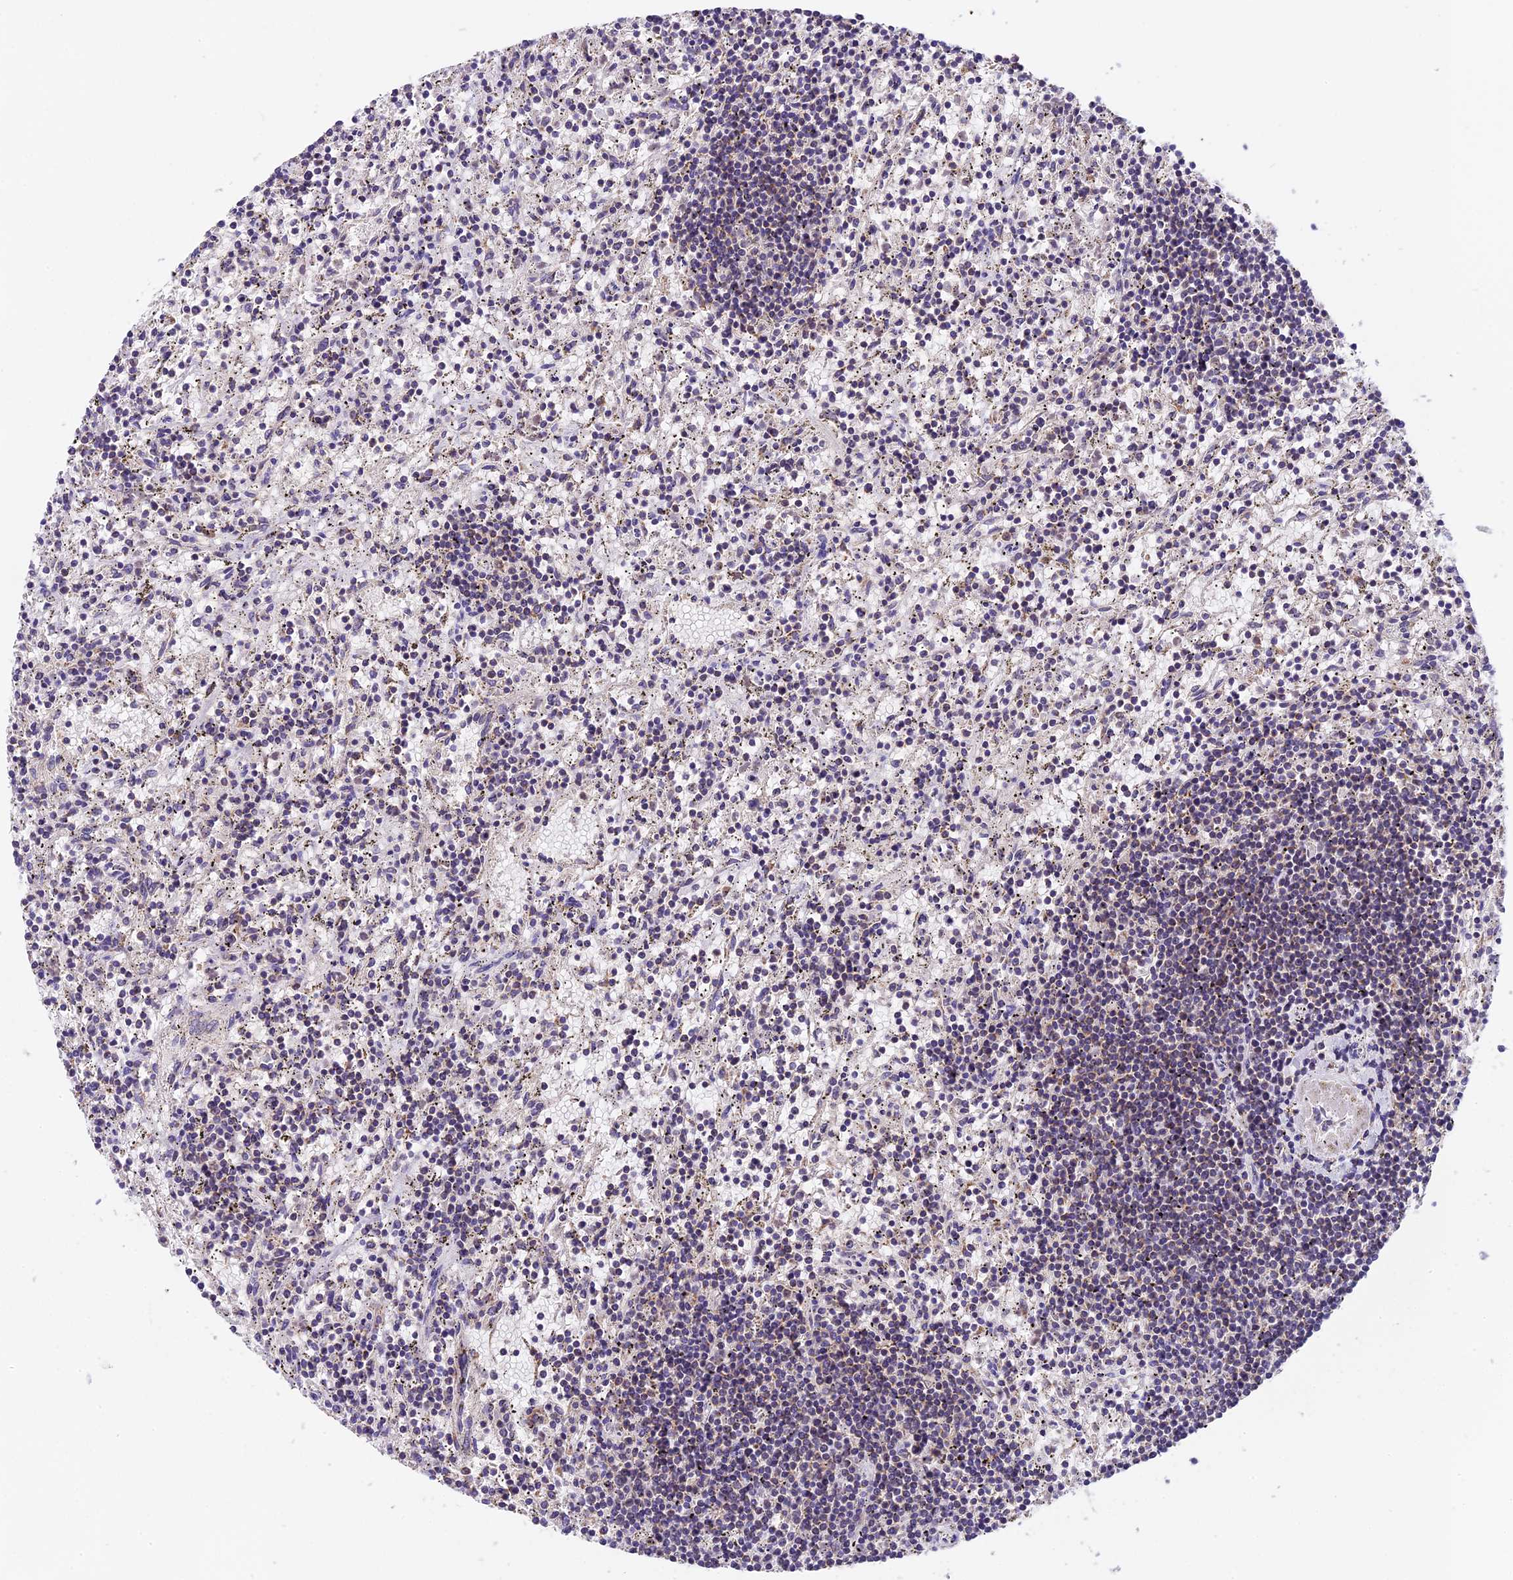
{"staining": {"intensity": "negative", "quantity": "none", "location": "none"}, "tissue": "lymphoma", "cell_type": "Tumor cells", "image_type": "cancer", "snomed": [{"axis": "morphology", "description": "Malignant lymphoma, non-Hodgkin's type, Low grade"}, {"axis": "topography", "description": "Spleen"}], "caption": "Tumor cells are negative for protein expression in human low-grade malignant lymphoma, non-Hodgkin's type. The staining is performed using DAB brown chromogen with nuclei counter-stained in using hematoxylin.", "gene": "MGME1", "patient": {"sex": "male", "age": 76}}